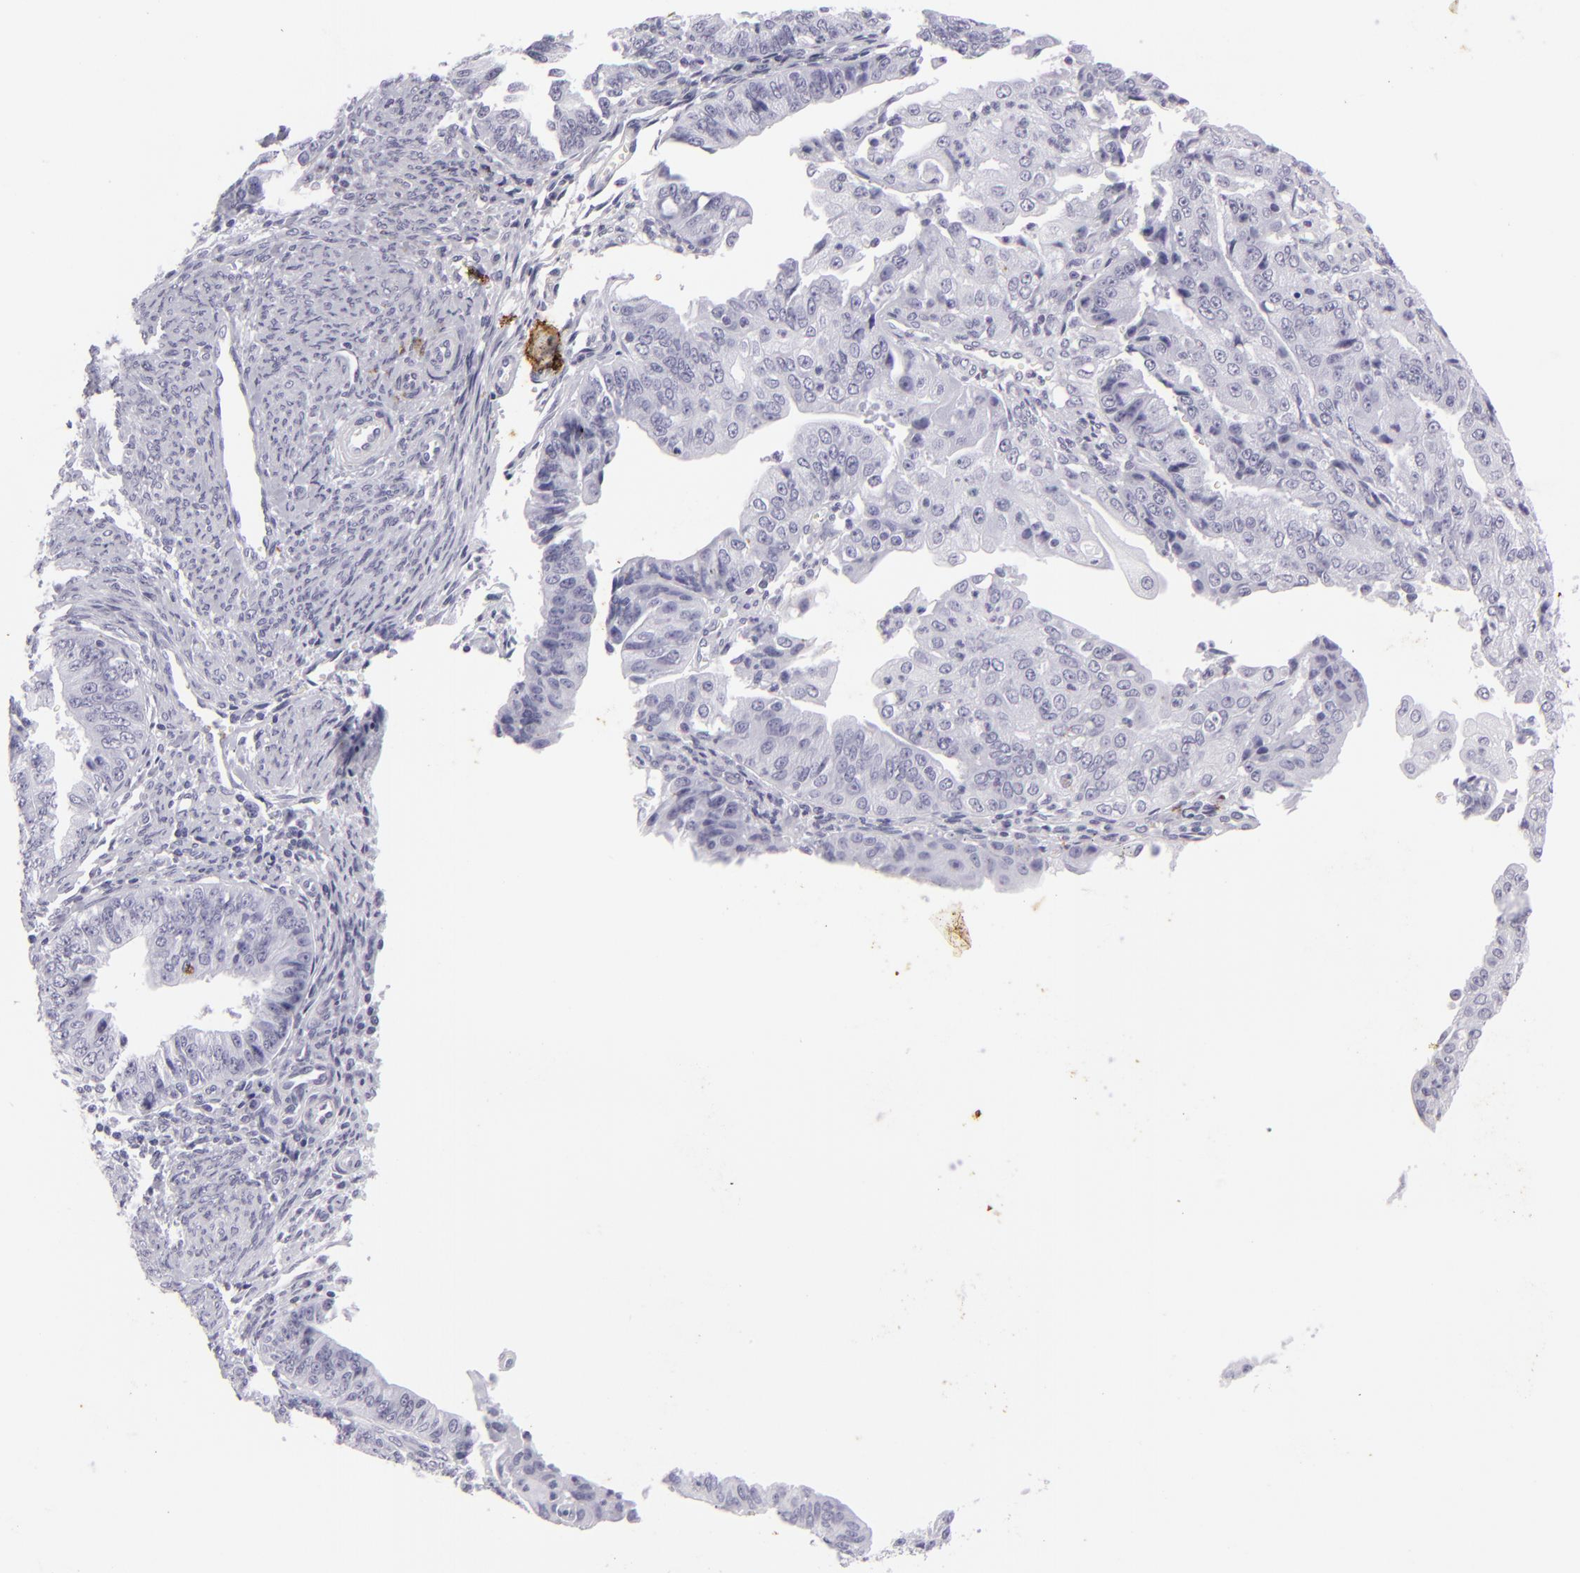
{"staining": {"intensity": "negative", "quantity": "none", "location": "none"}, "tissue": "endometrial cancer", "cell_type": "Tumor cells", "image_type": "cancer", "snomed": [{"axis": "morphology", "description": "Adenocarcinoma, NOS"}, {"axis": "topography", "description": "Endometrium"}], "caption": "Immunohistochemical staining of human endometrial adenocarcinoma exhibits no significant positivity in tumor cells.", "gene": "KRT1", "patient": {"sex": "female", "age": 56}}